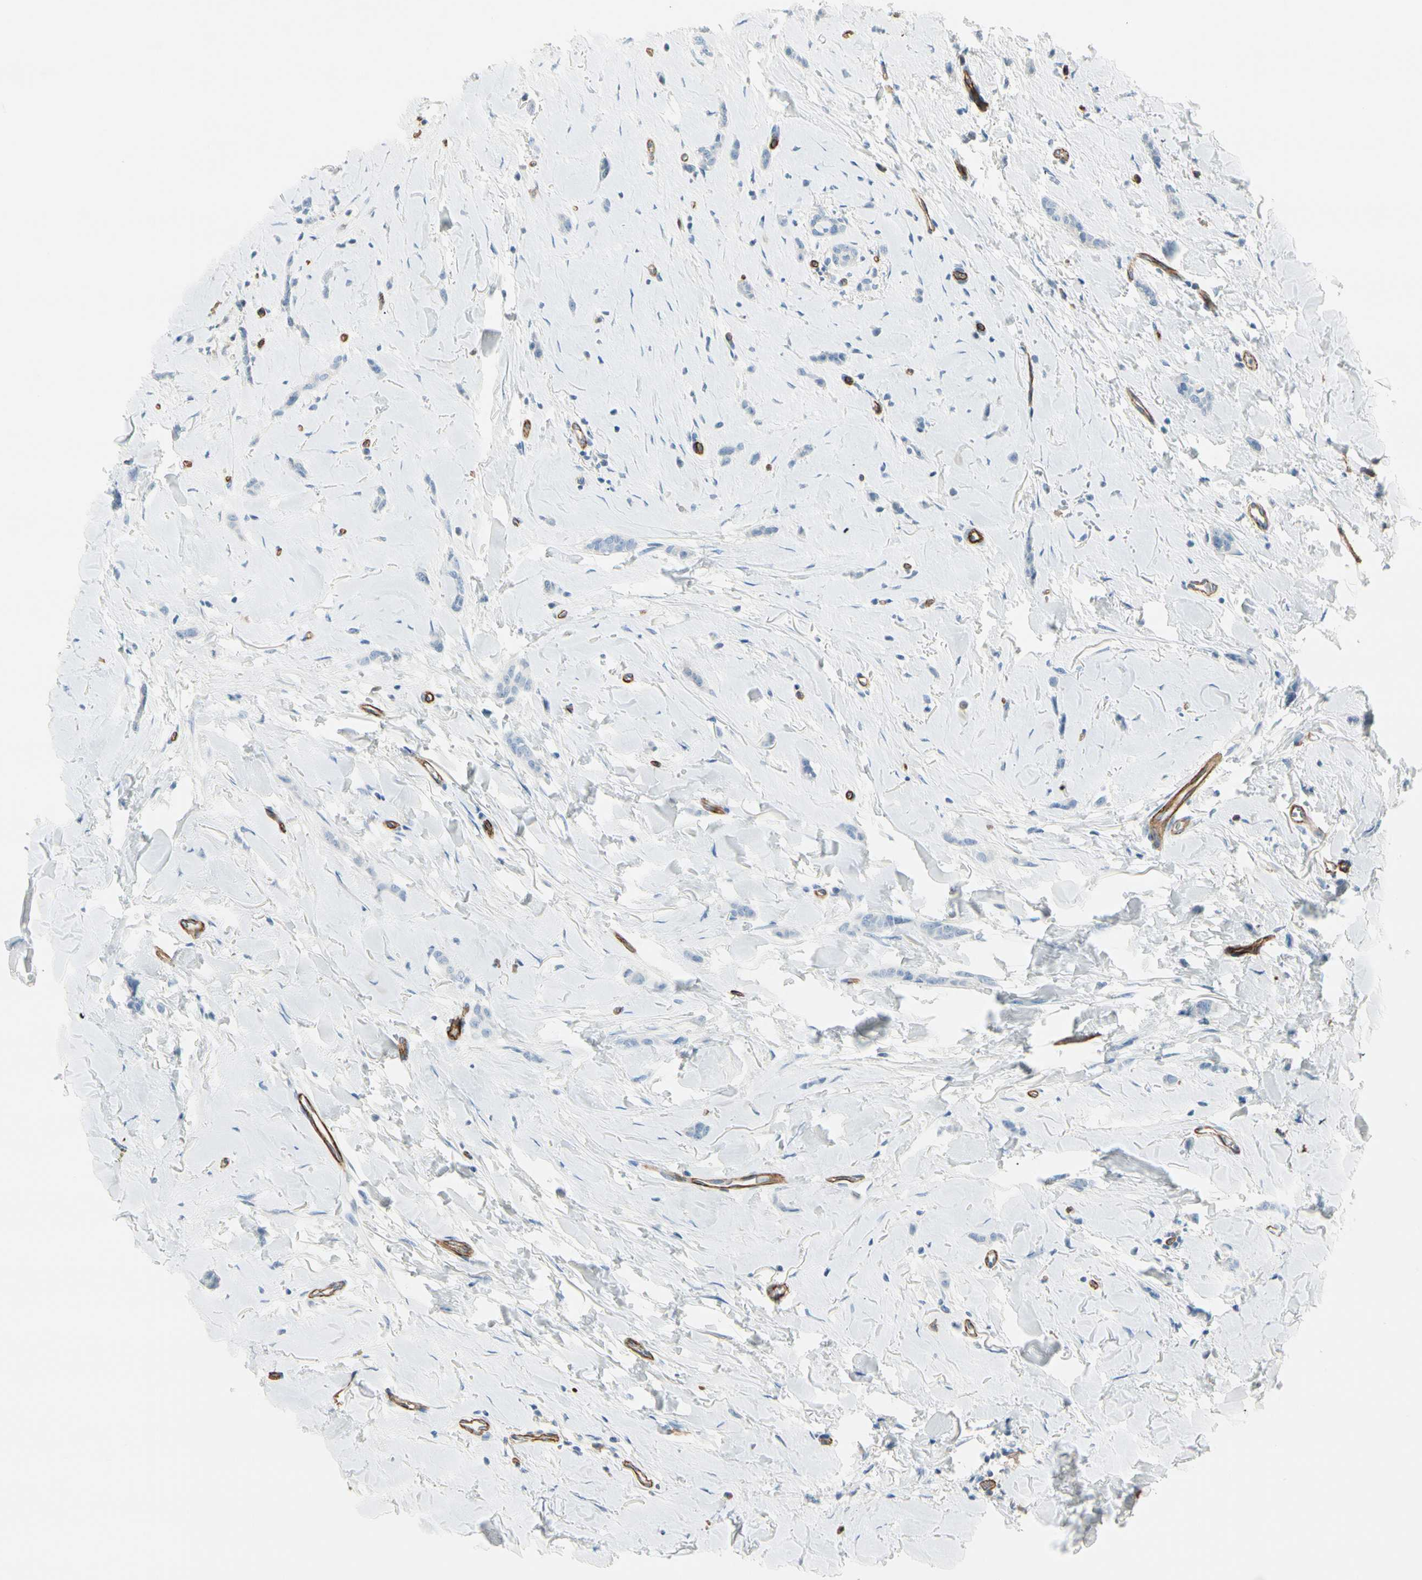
{"staining": {"intensity": "negative", "quantity": "none", "location": "none"}, "tissue": "breast cancer", "cell_type": "Tumor cells", "image_type": "cancer", "snomed": [{"axis": "morphology", "description": "Lobular carcinoma"}, {"axis": "topography", "description": "Skin"}, {"axis": "topography", "description": "Breast"}], "caption": "Tumor cells are negative for protein expression in human breast cancer.", "gene": "CD93", "patient": {"sex": "female", "age": 46}}